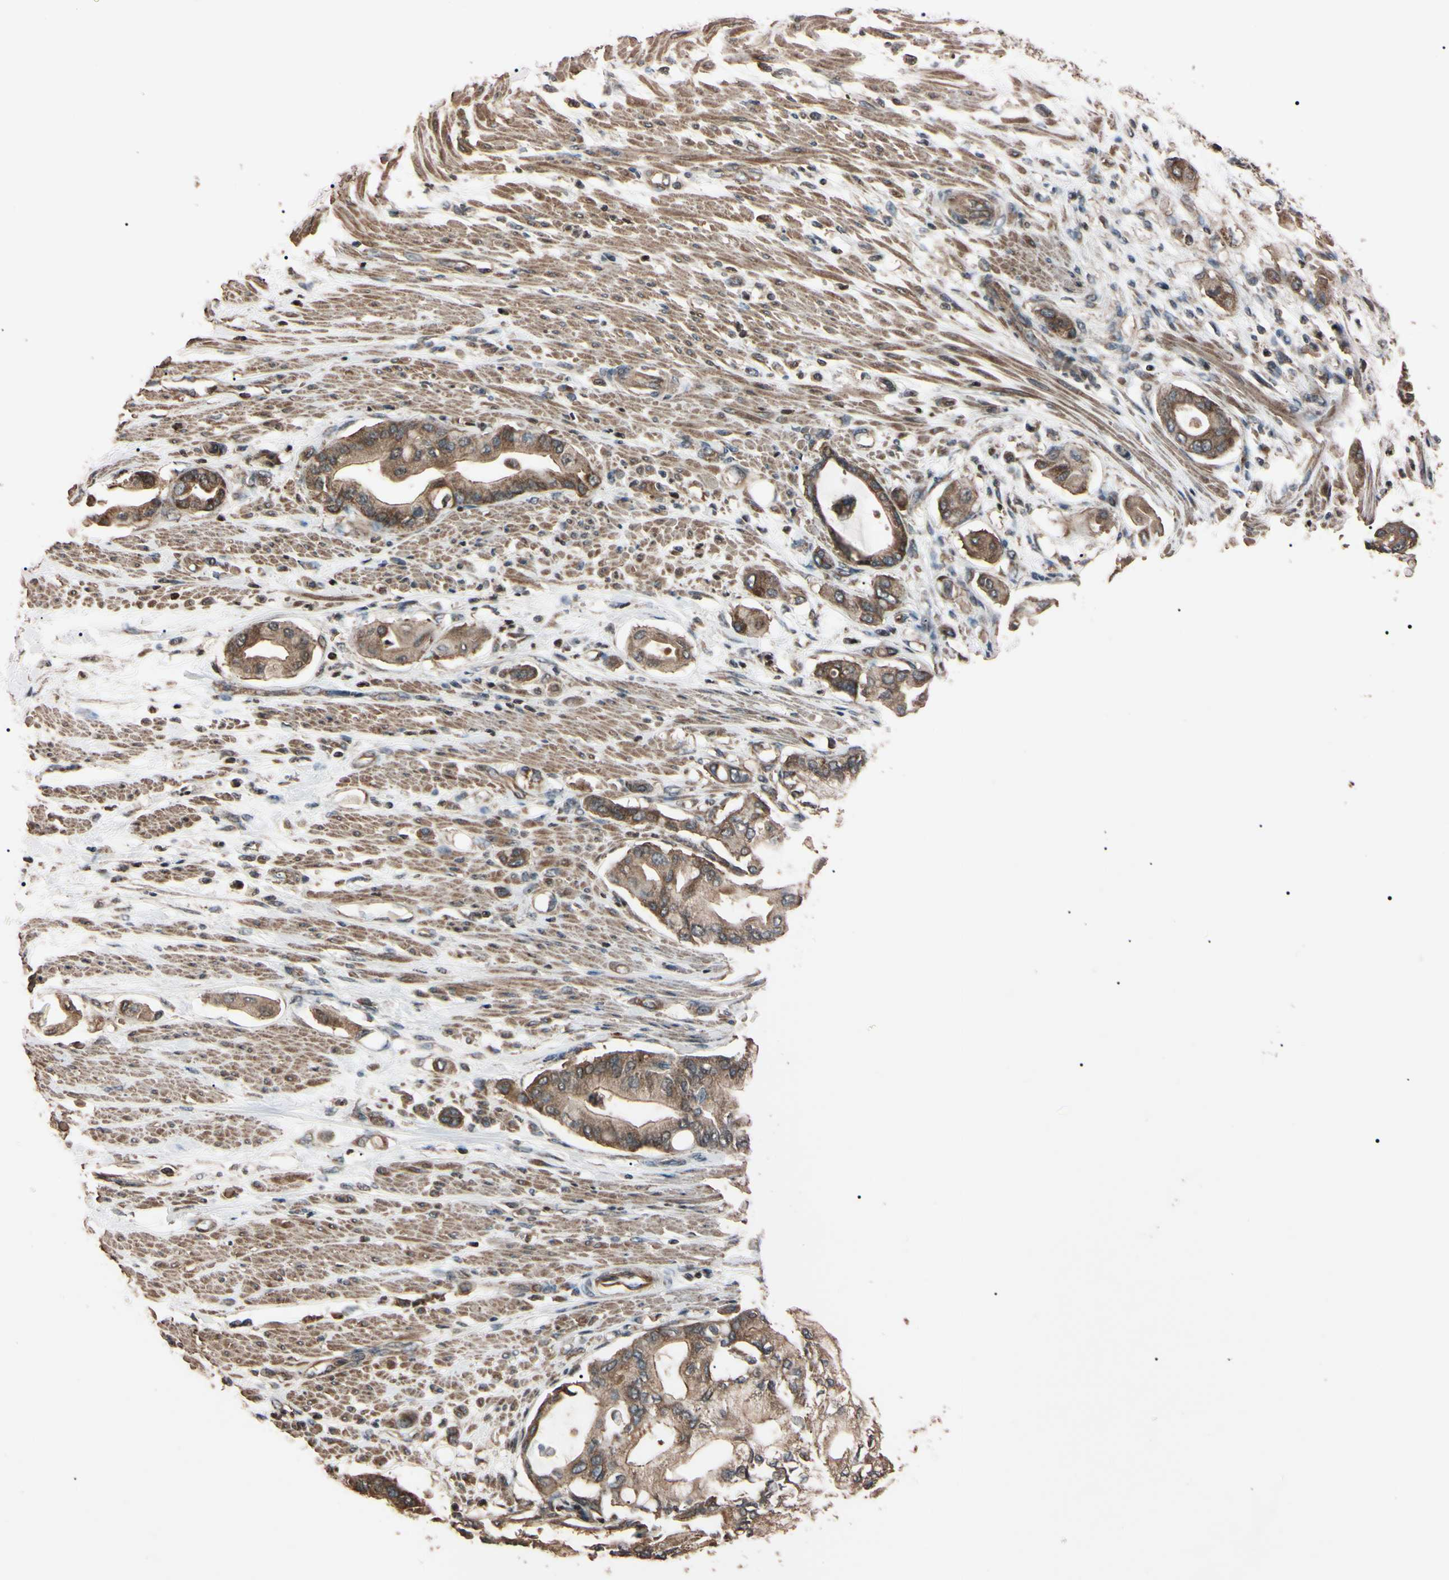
{"staining": {"intensity": "weak", "quantity": ">75%", "location": "cytoplasmic/membranous"}, "tissue": "pancreatic cancer", "cell_type": "Tumor cells", "image_type": "cancer", "snomed": [{"axis": "morphology", "description": "Adenocarcinoma, NOS"}, {"axis": "morphology", "description": "Adenocarcinoma, metastatic, NOS"}, {"axis": "topography", "description": "Lymph node"}, {"axis": "topography", "description": "Pancreas"}, {"axis": "topography", "description": "Duodenum"}], "caption": "Weak cytoplasmic/membranous positivity is appreciated in approximately >75% of tumor cells in pancreatic cancer (adenocarcinoma). (DAB IHC, brown staining for protein, blue staining for nuclei).", "gene": "TNFRSF1A", "patient": {"sex": "female", "age": 64}}